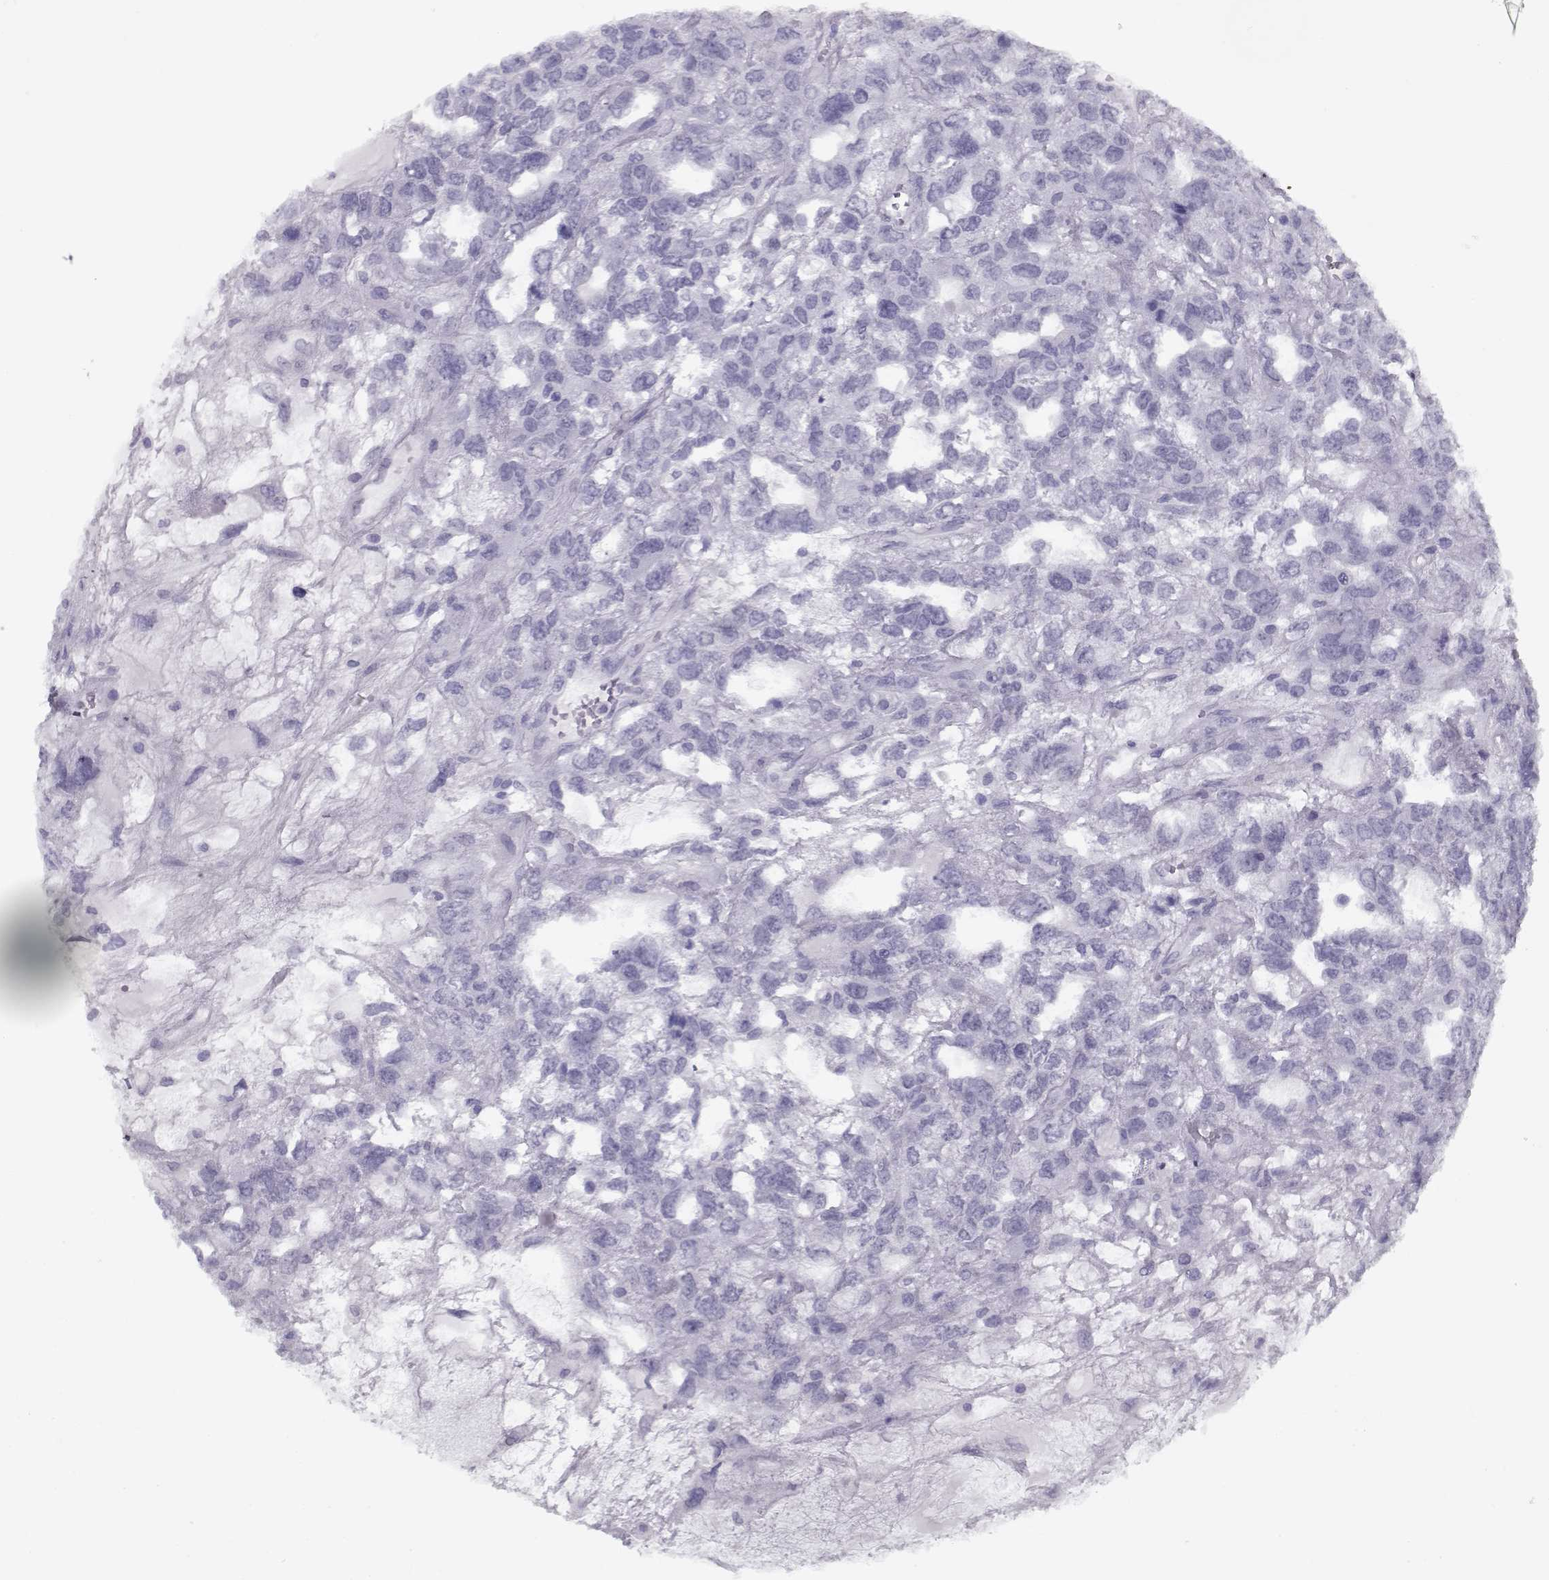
{"staining": {"intensity": "negative", "quantity": "none", "location": "none"}, "tissue": "testis cancer", "cell_type": "Tumor cells", "image_type": "cancer", "snomed": [{"axis": "morphology", "description": "Seminoma, NOS"}, {"axis": "topography", "description": "Testis"}], "caption": "Testis cancer (seminoma) was stained to show a protein in brown. There is no significant staining in tumor cells.", "gene": "RNF32", "patient": {"sex": "male", "age": 52}}